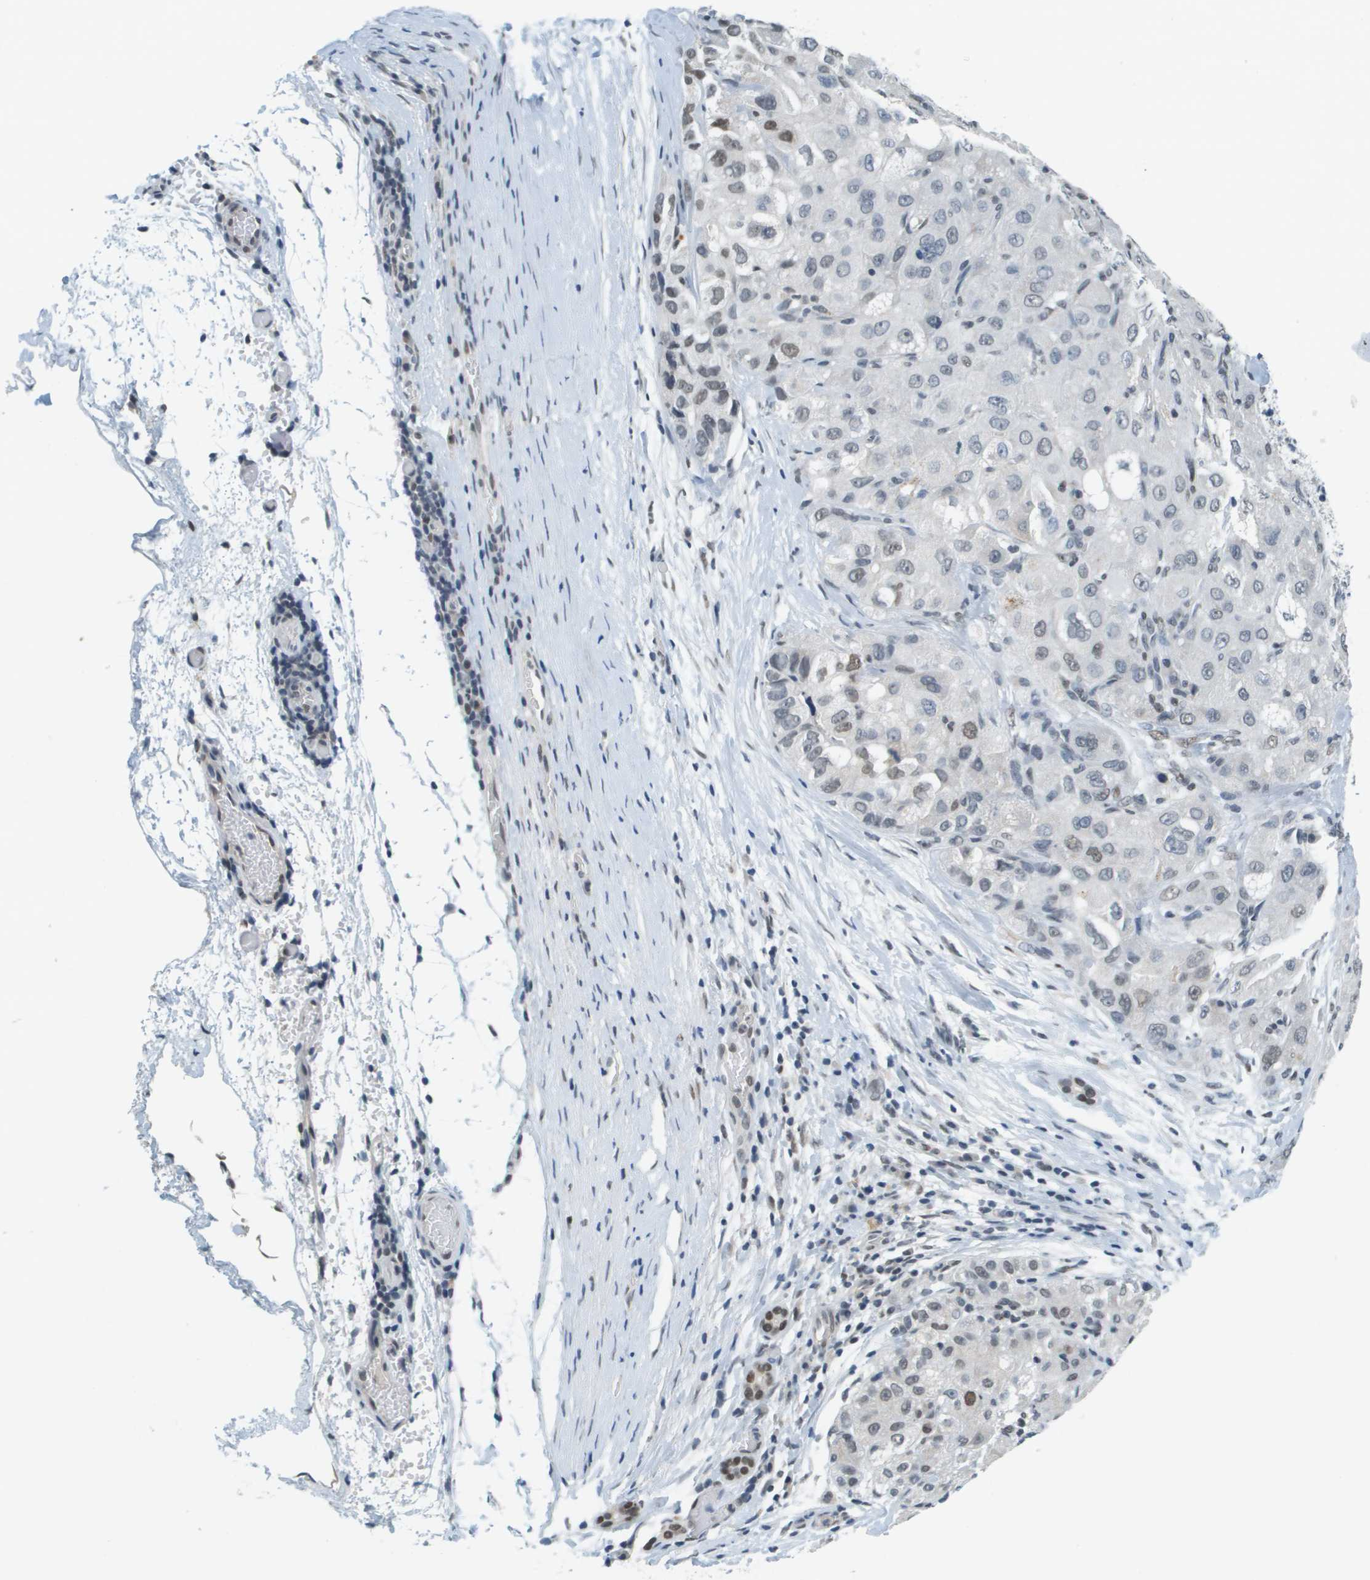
{"staining": {"intensity": "moderate", "quantity": "<25%", "location": "nuclear"}, "tissue": "liver cancer", "cell_type": "Tumor cells", "image_type": "cancer", "snomed": [{"axis": "morphology", "description": "Carcinoma, Hepatocellular, NOS"}, {"axis": "topography", "description": "Liver"}], "caption": "Protein staining reveals moderate nuclear expression in about <25% of tumor cells in hepatocellular carcinoma (liver).", "gene": "CBX5", "patient": {"sex": "male", "age": 80}}